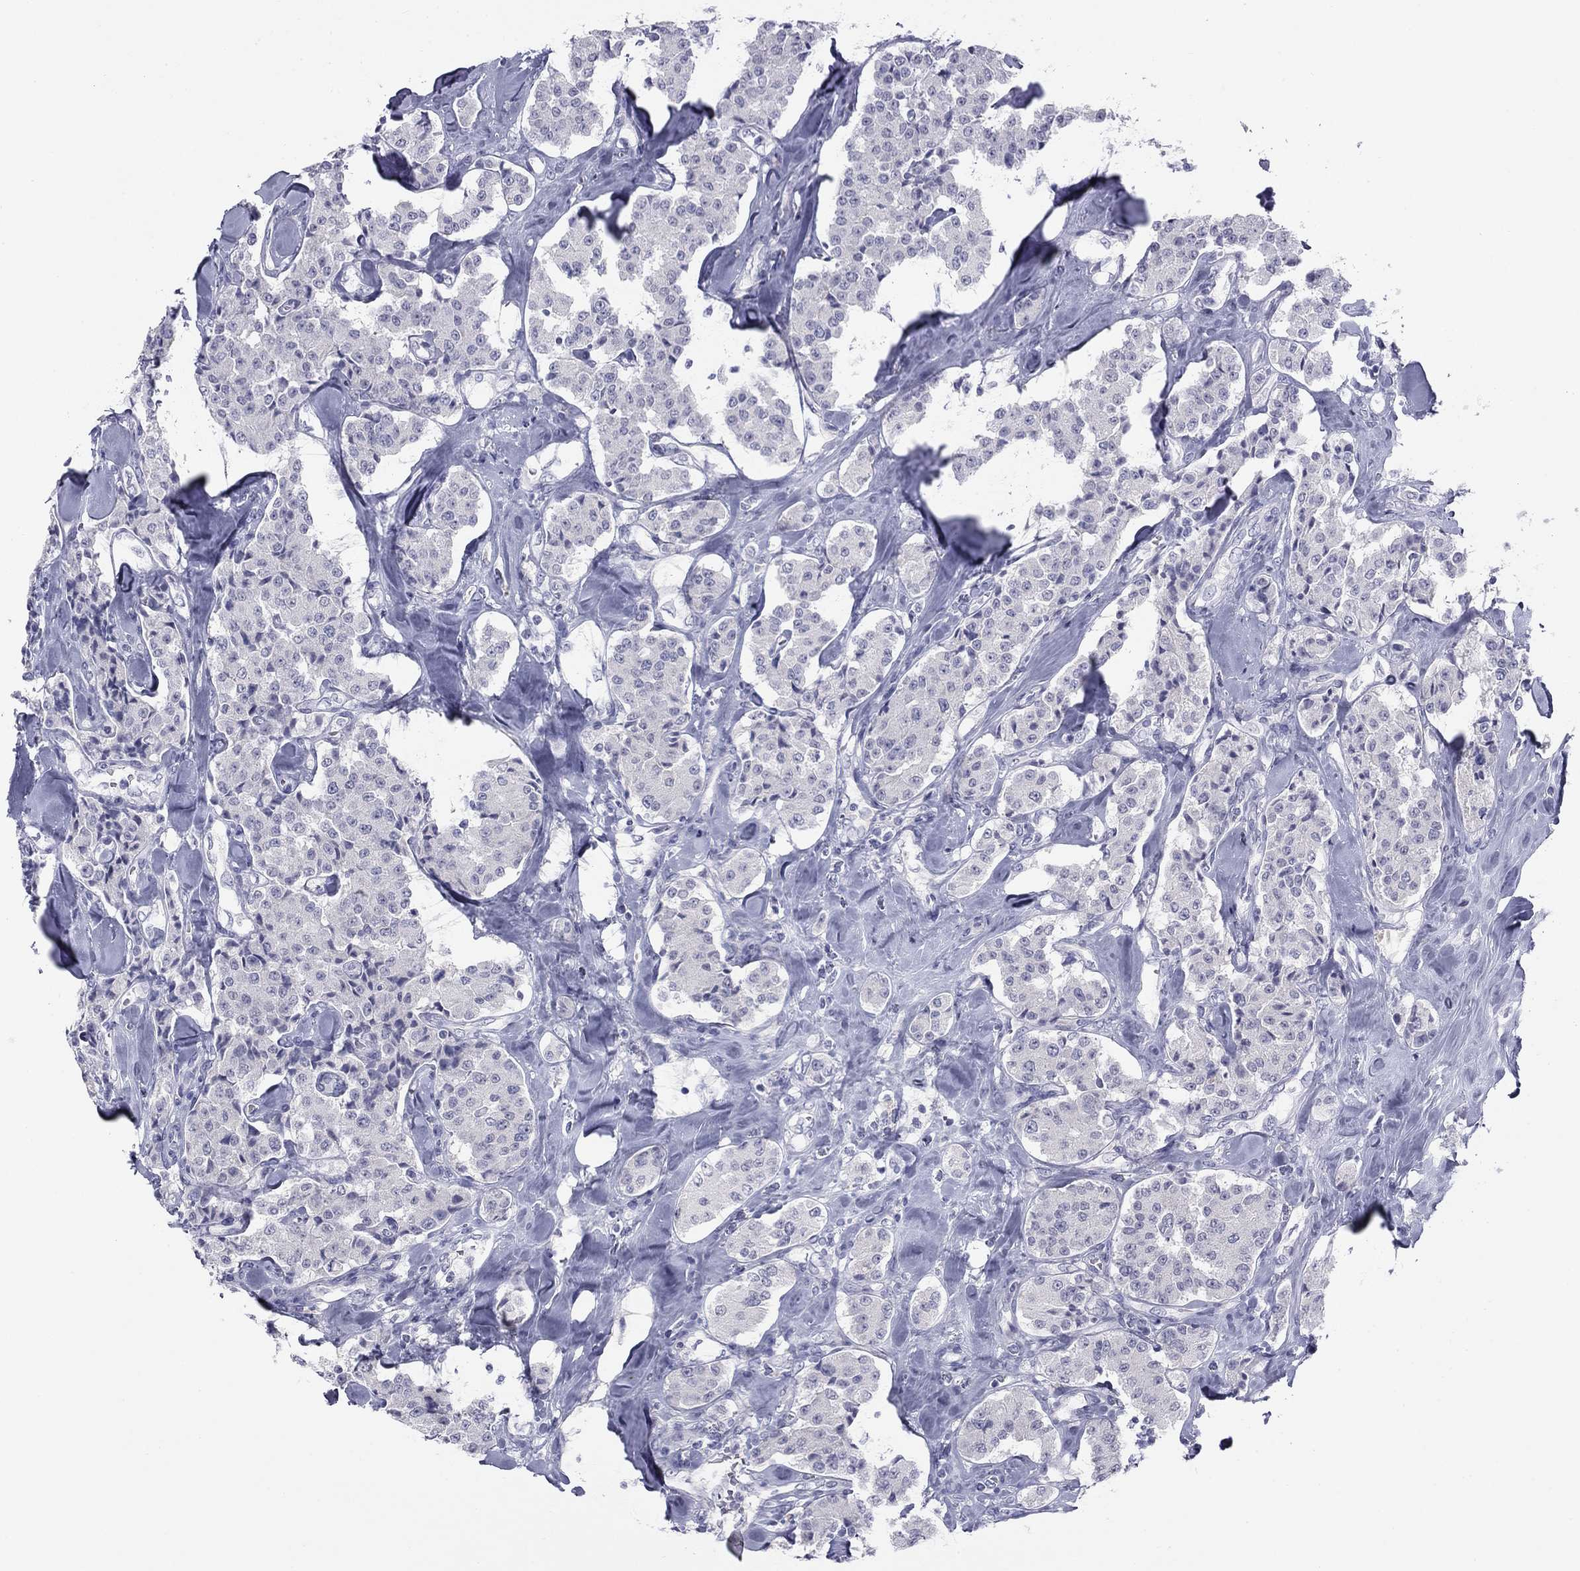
{"staining": {"intensity": "negative", "quantity": "none", "location": "none"}, "tissue": "carcinoid", "cell_type": "Tumor cells", "image_type": "cancer", "snomed": [{"axis": "morphology", "description": "Carcinoid, malignant, NOS"}, {"axis": "topography", "description": "Pancreas"}], "caption": "IHC photomicrograph of neoplastic tissue: malignant carcinoid stained with DAB demonstrates no significant protein positivity in tumor cells.", "gene": "TFAP2B", "patient": {"sex": "male", "age": 41}}